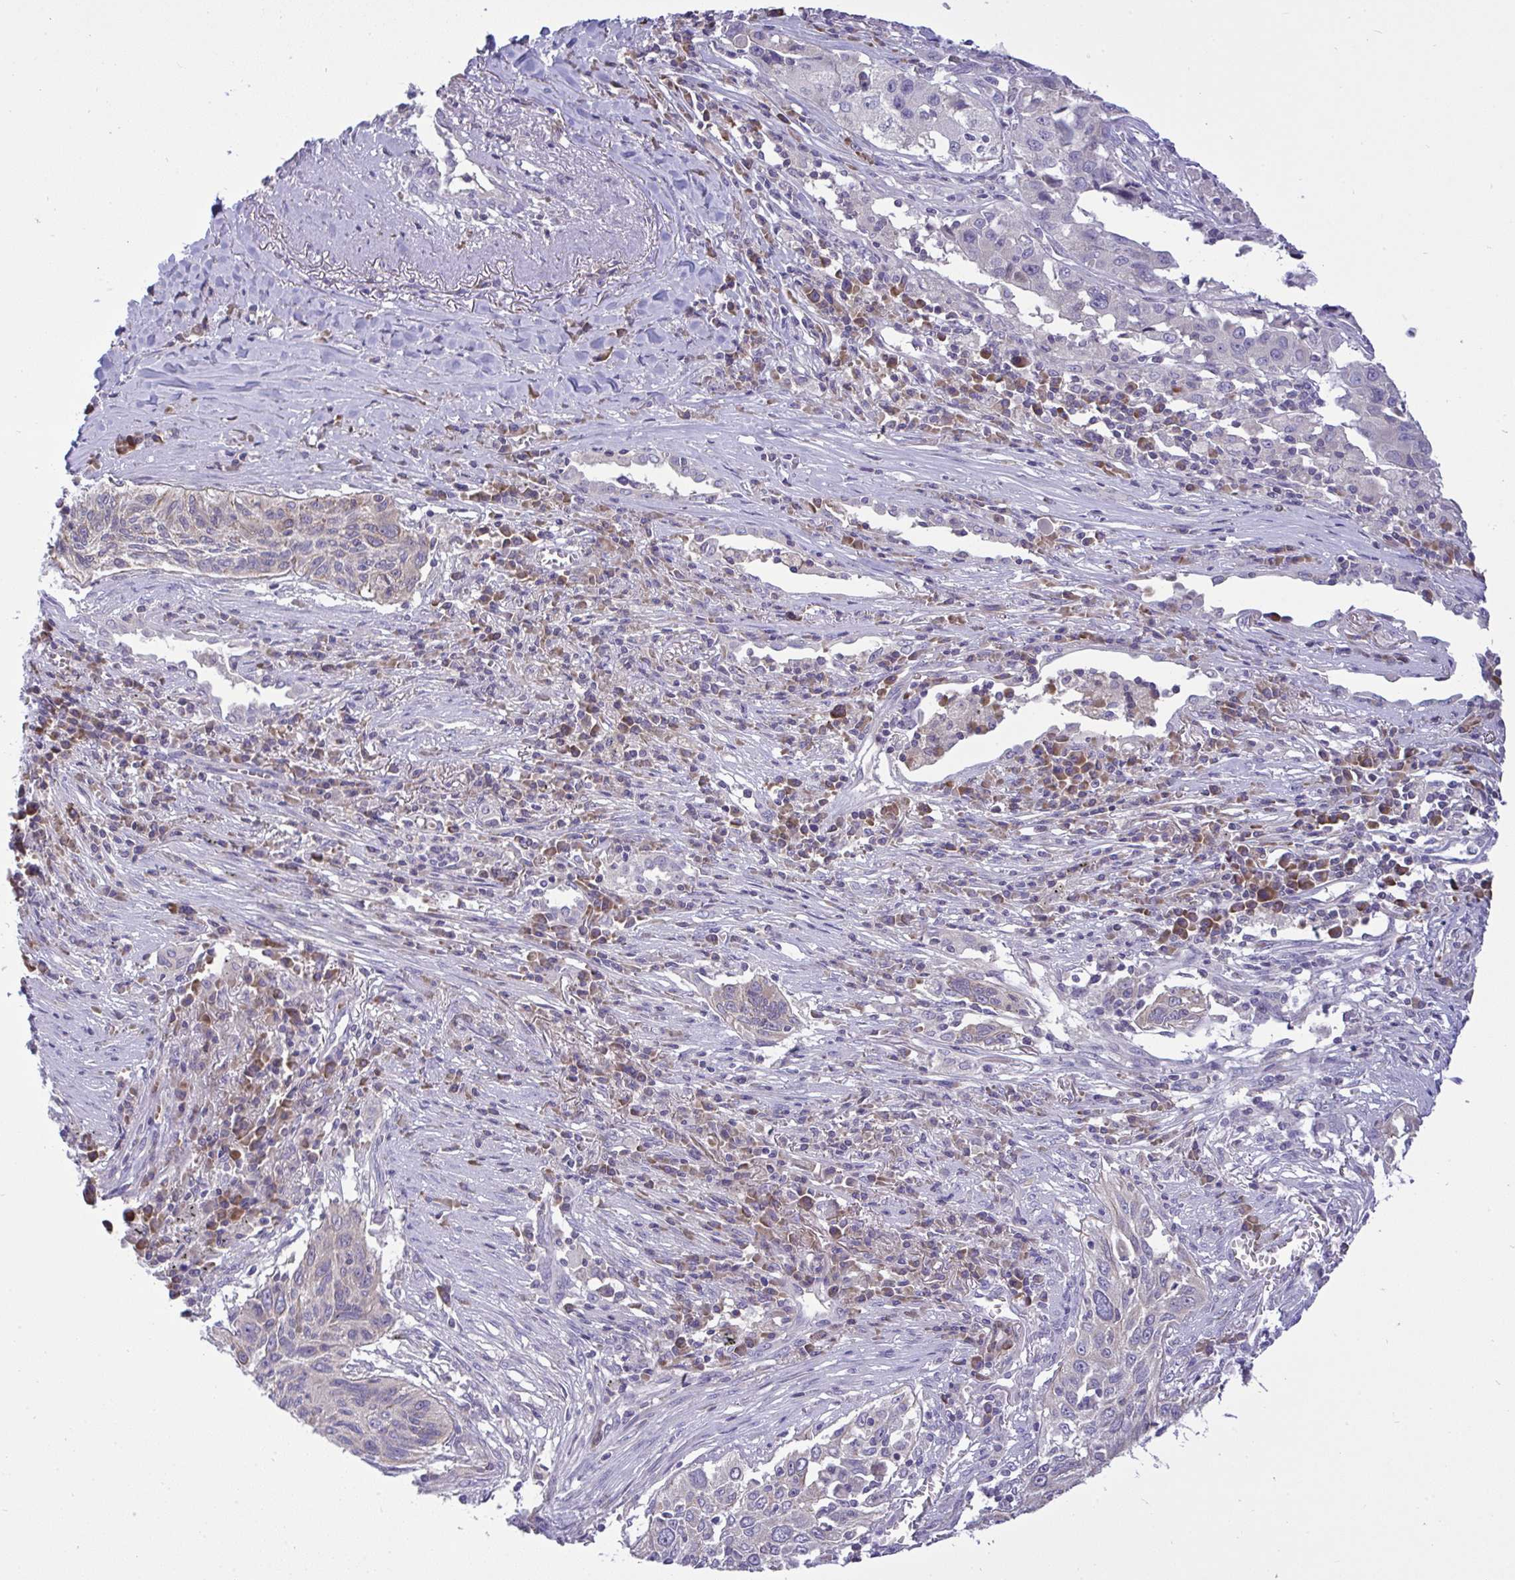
{"staining": {"intensity": "weak", "quantity": "<25%", "location": "cytoplasmic/membranous"}, "tissue": "lung cancer", "cell_type": "Tumor cells", "image_type": "cancer", "snomed": [{"axis": "morphology", "description": "Squamous cell carcinoma, NOS"}, {"axis": "topography", "description": "Lung"}], "caption": "Micrograph shows no protein staining in tumor cells of lung cancer (squamous cell carcinoma) tissue.", "gene": "TMEM41A", "patient": {"sex": "female", "age": 66}}